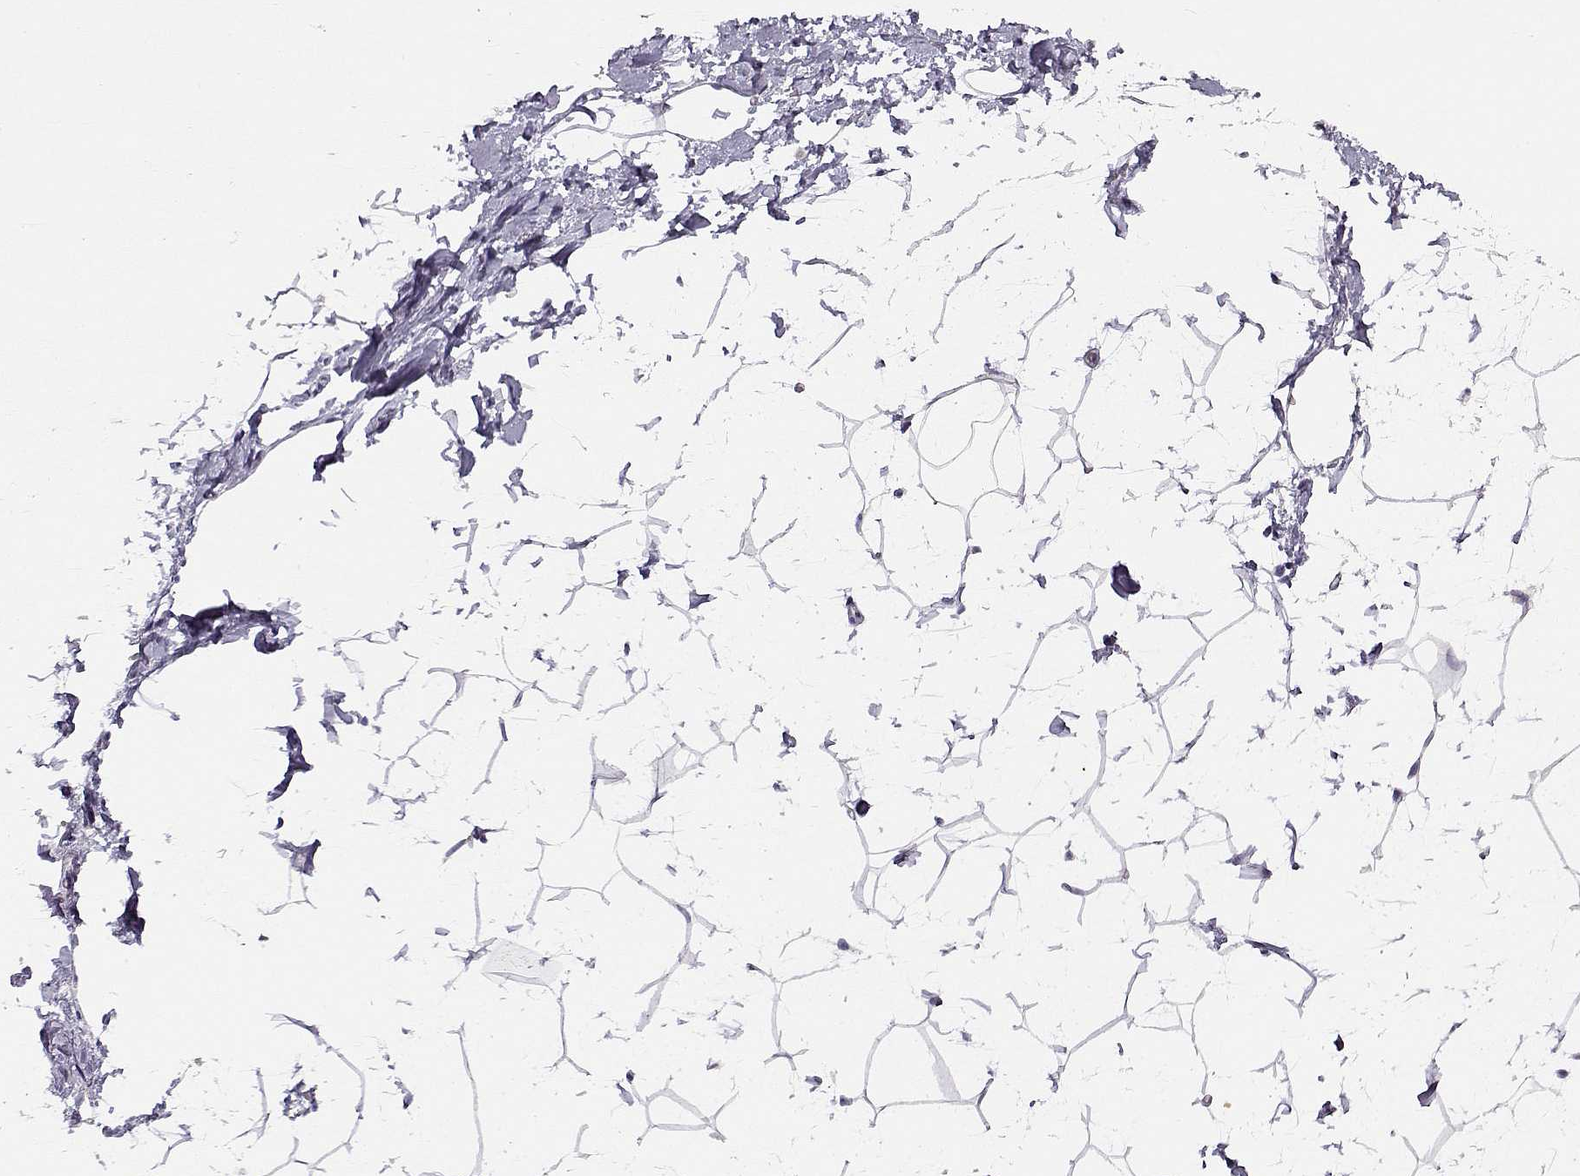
{"staining": {"intensity": "negative", "quantity": "none", "location": "none"}, "tissue": "breast", "cell_type": "Adipocytes", "image_type": "normal", "snomed": [{"axis": "morphology", "description": "Normal tissue, NOS"}, {"axis": "topography", "description": "Breast"}], "caption": "Immunohistochemical staining of normal human breast reveals no significant positivity in adipocytes.", "gene": "UCP3", "patient": {"sex": "female", "age": 32}}